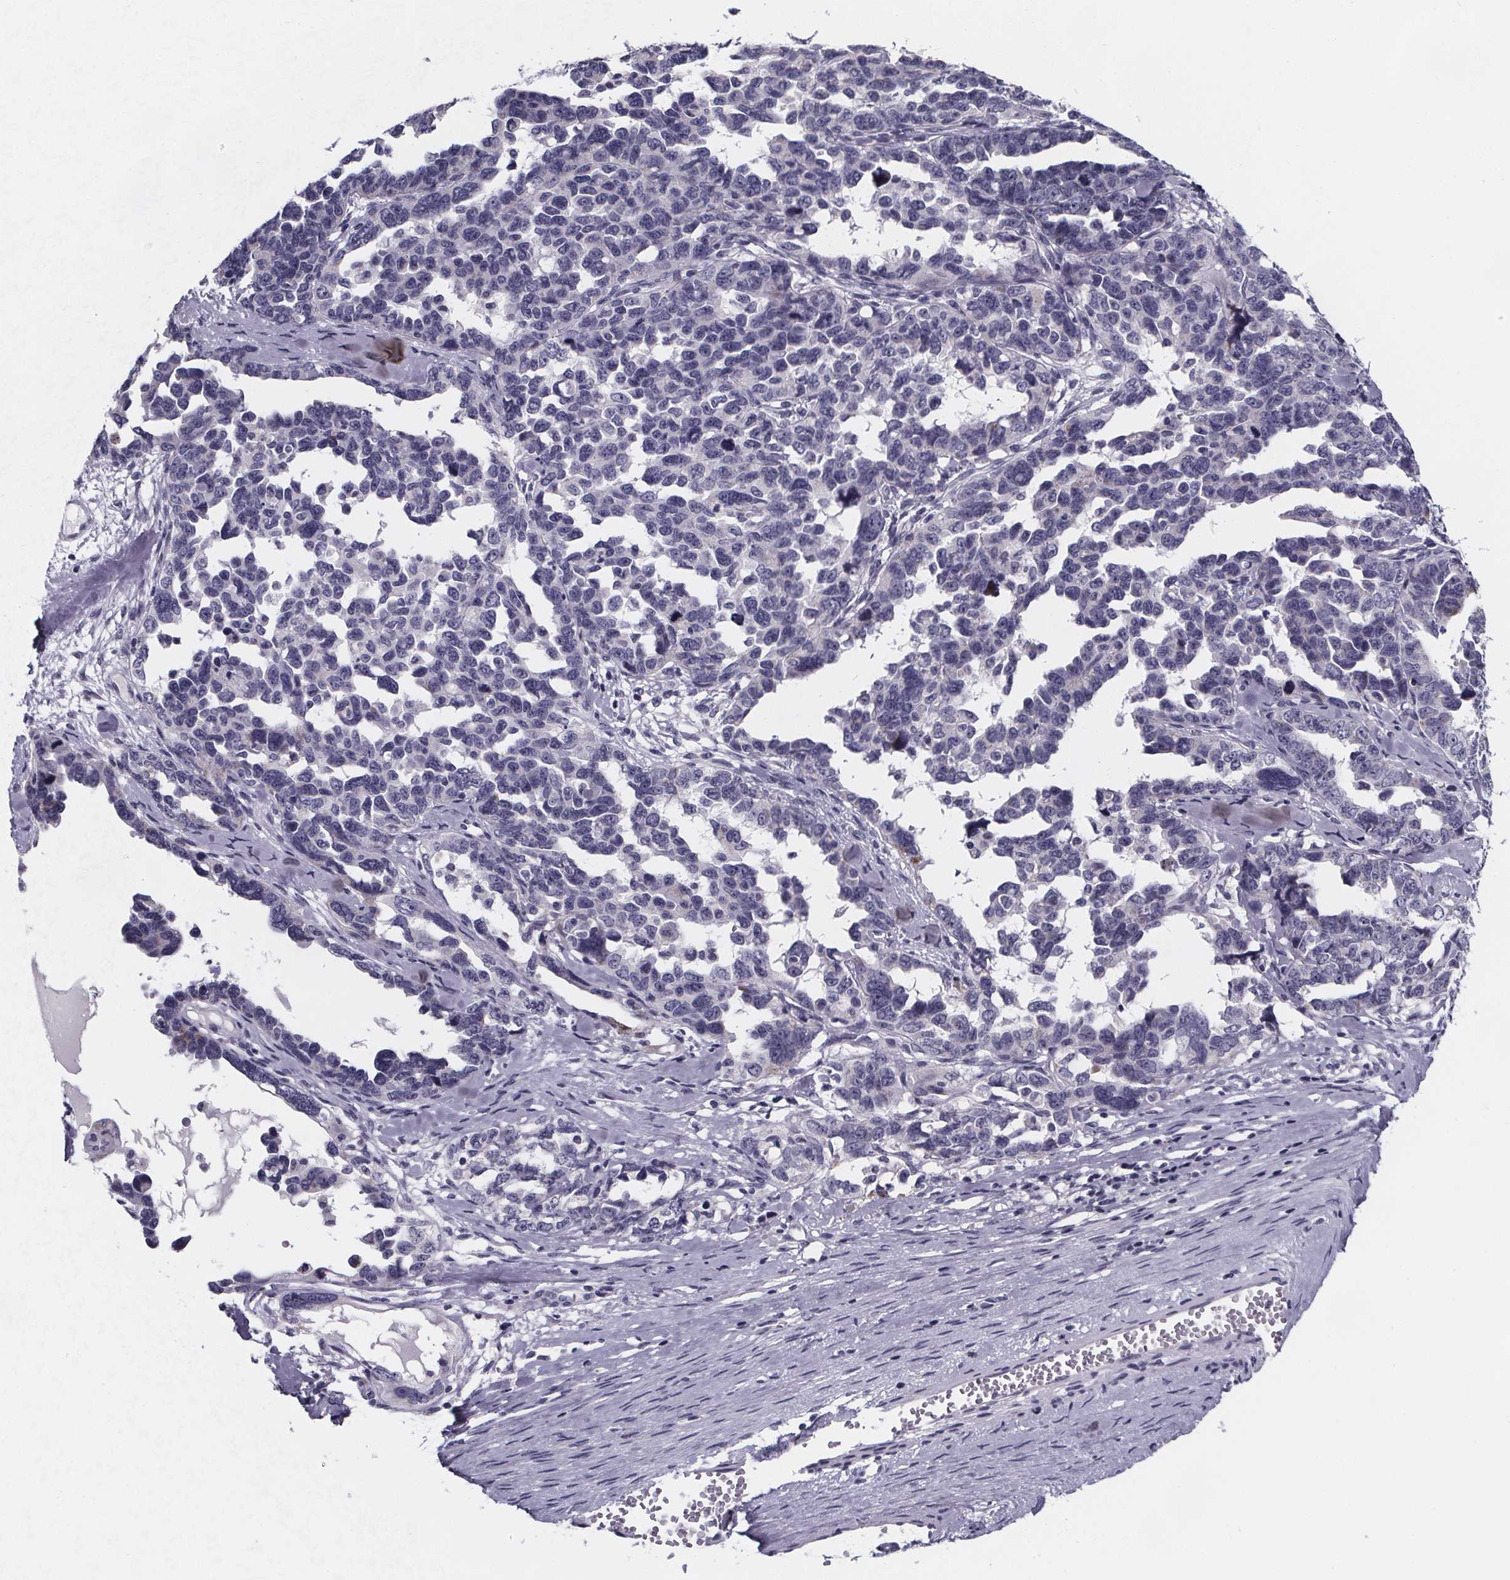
{"staining": {"intensity": "negative", "quantity": "none", "location": "none"}, "tissue": "ovarian cancer", "cell_type": "Tumor cells", "image_type": "cancer", "snomed": [{"axis": "morphology", "description": "Cystadenocarcinoma, serous, NOS"}, {"axis": "topography", "description": "Ovary"}], "caption": "There is no significant positivity in tumor cells of ovarian serous cystadenocarcinoma.", "gene": "PAH", "patient": {"sex": "female", "age": 69}}